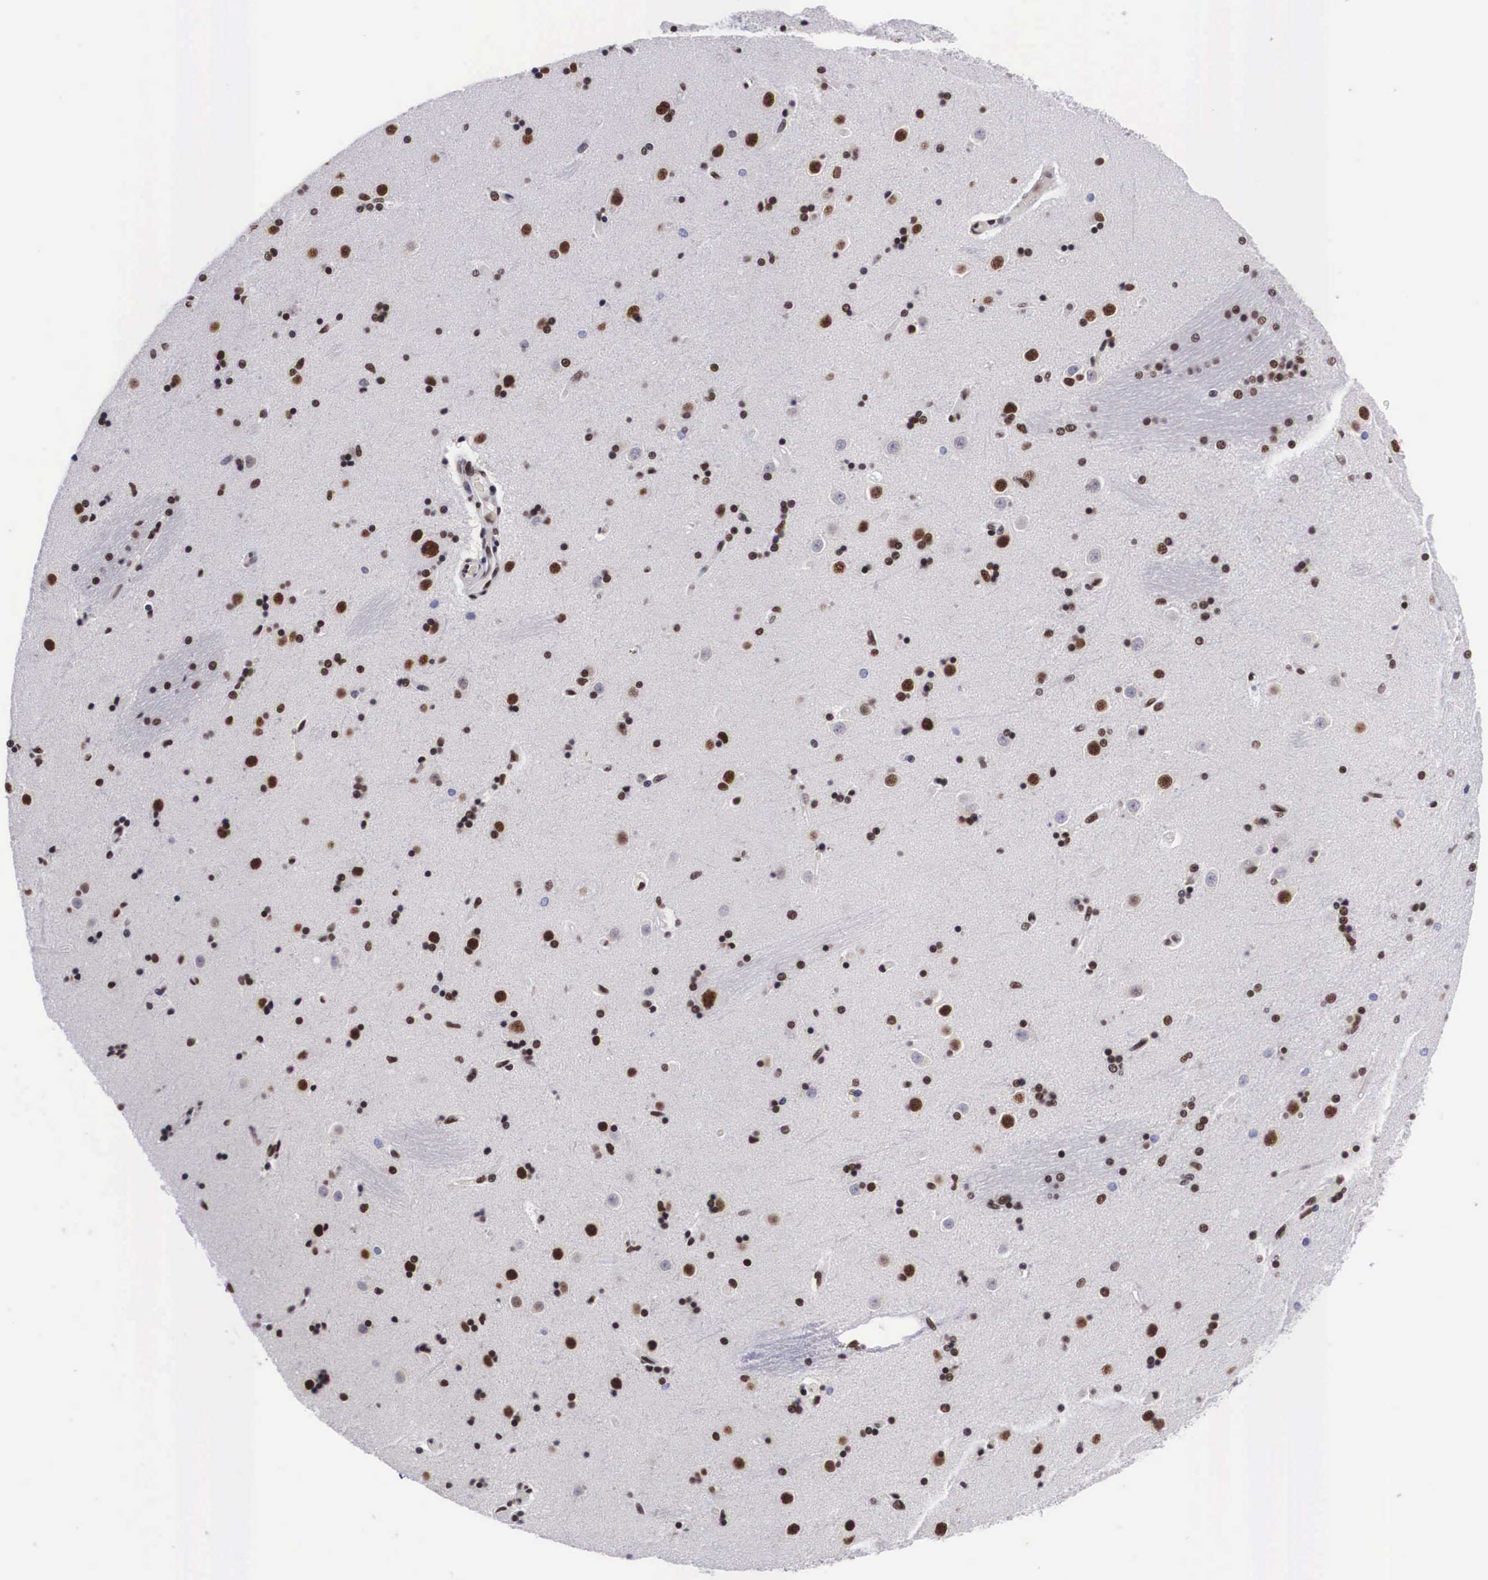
{"staining": {"intensity": "strong", "quantity": ">75%", "location": "nuclear"}, "tissue": "caudate", "cell_type": "Glial cells", "image_type": "normal", "snomed": [{"axis": "morphology", "description": "Normal tissue, NOS"}, {"axis": "topography", "description": "Lateral ventricle wall"}], "caption": "Human caudate stained with a brown dye displays strong nuclear positive positivity in about >75% of glial cells.", "gene": "SF3A1", "patient": {"sex": "female", "age": 54}}